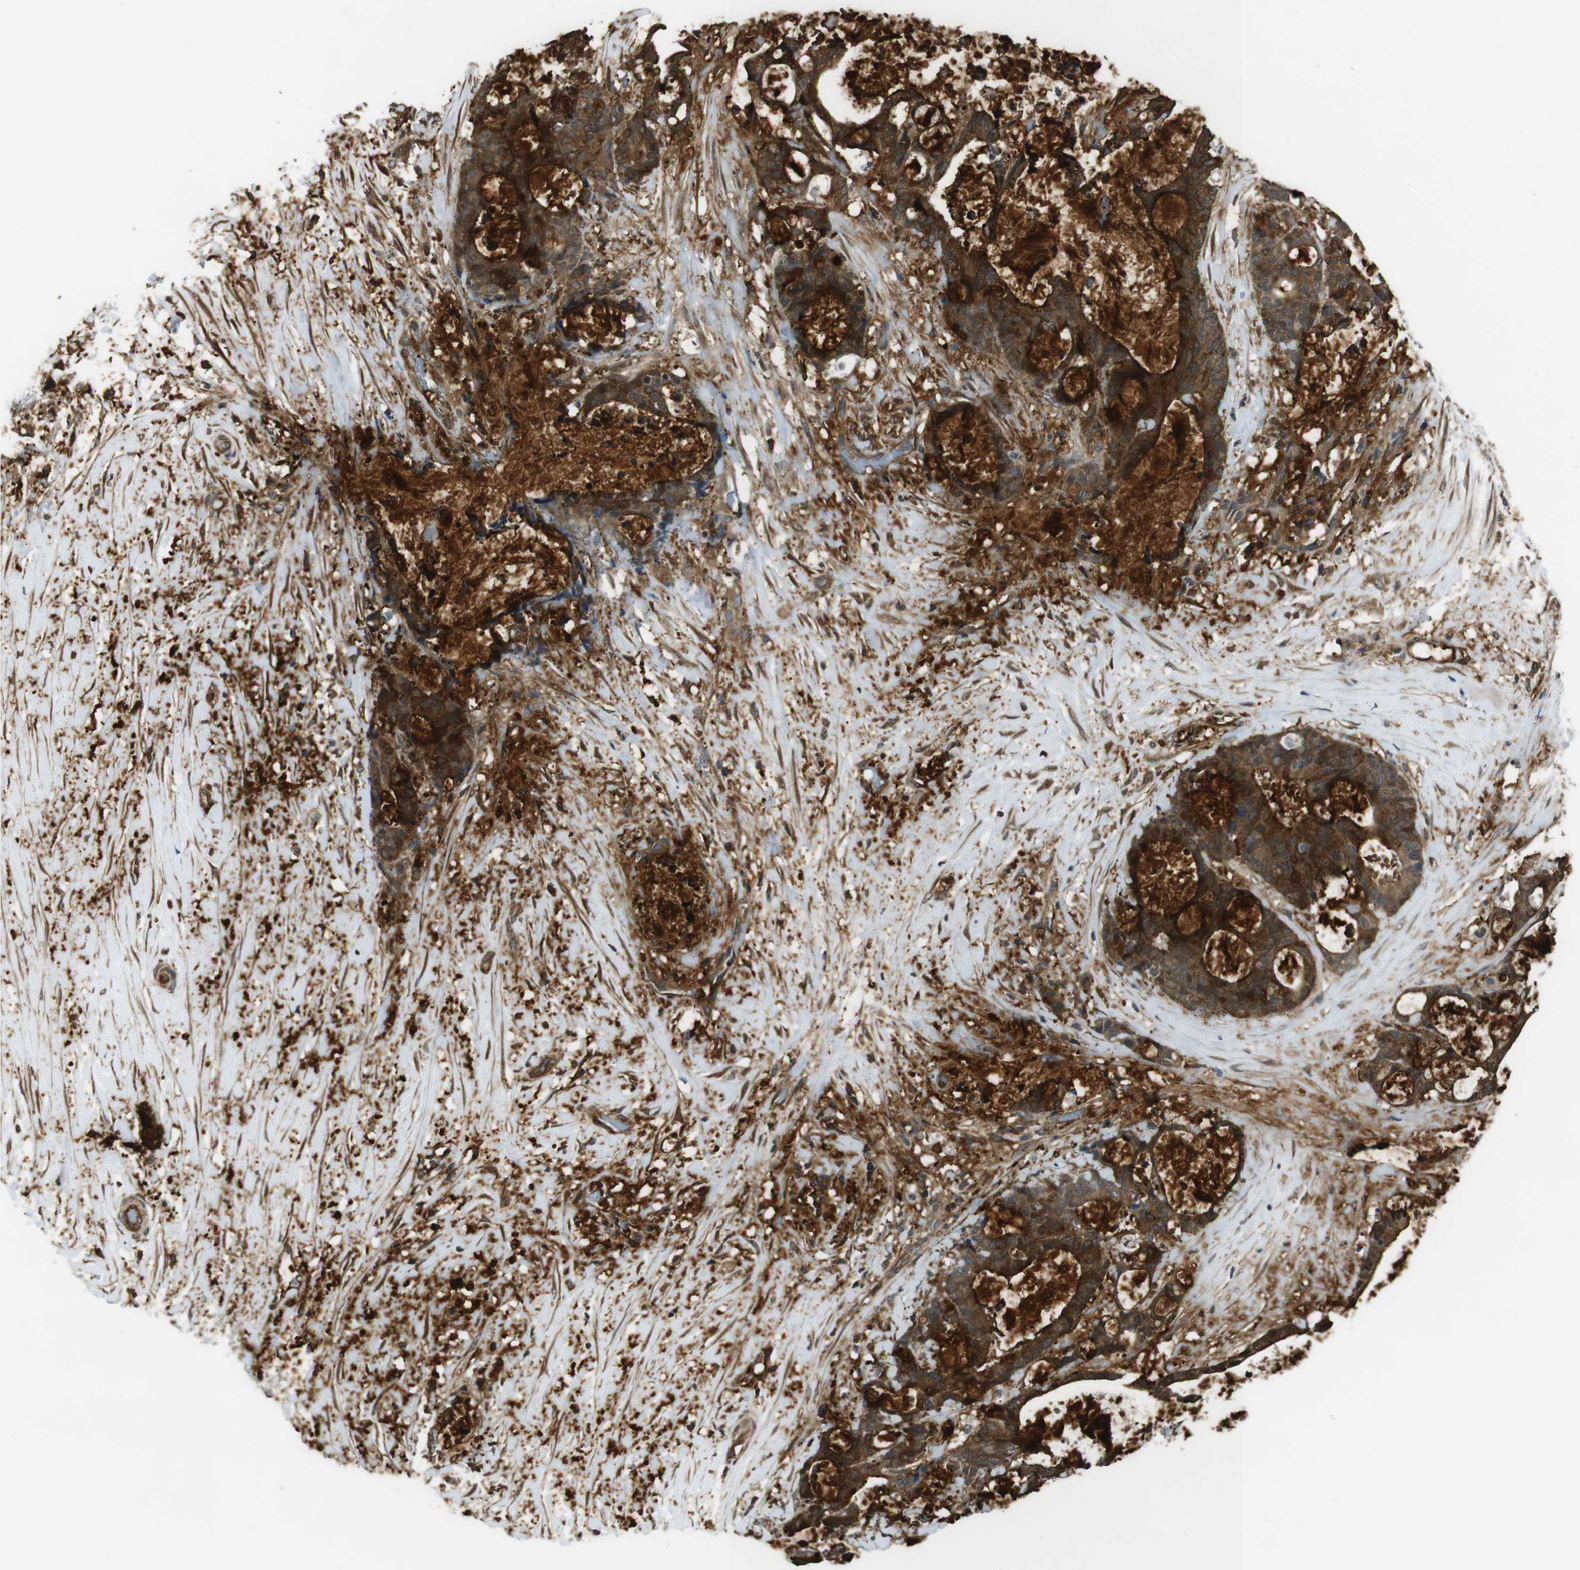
{"staining": {"intensity": "strong", "quantity": ">75%", "location": "cytoplasmic/membranous"}, "tissue": "liver cancer", "cell_type": "Tumor cells", "image_type": "cancer", "snomed": [{"axis": "morphology", "description": "Cholangiocarcinoma"}, {"axis": "topography", "description": "Liver"}], "caption": "Cholangiocarcinoma (liver) stained for a protein reveals strong cytoplasmic/membranous positivity in tumor cells. The protein is shown in brown color, while the nuclei are stained blue.", "gene": "ARHGDIA", "patient": {"sex": "female", "age": 73}}